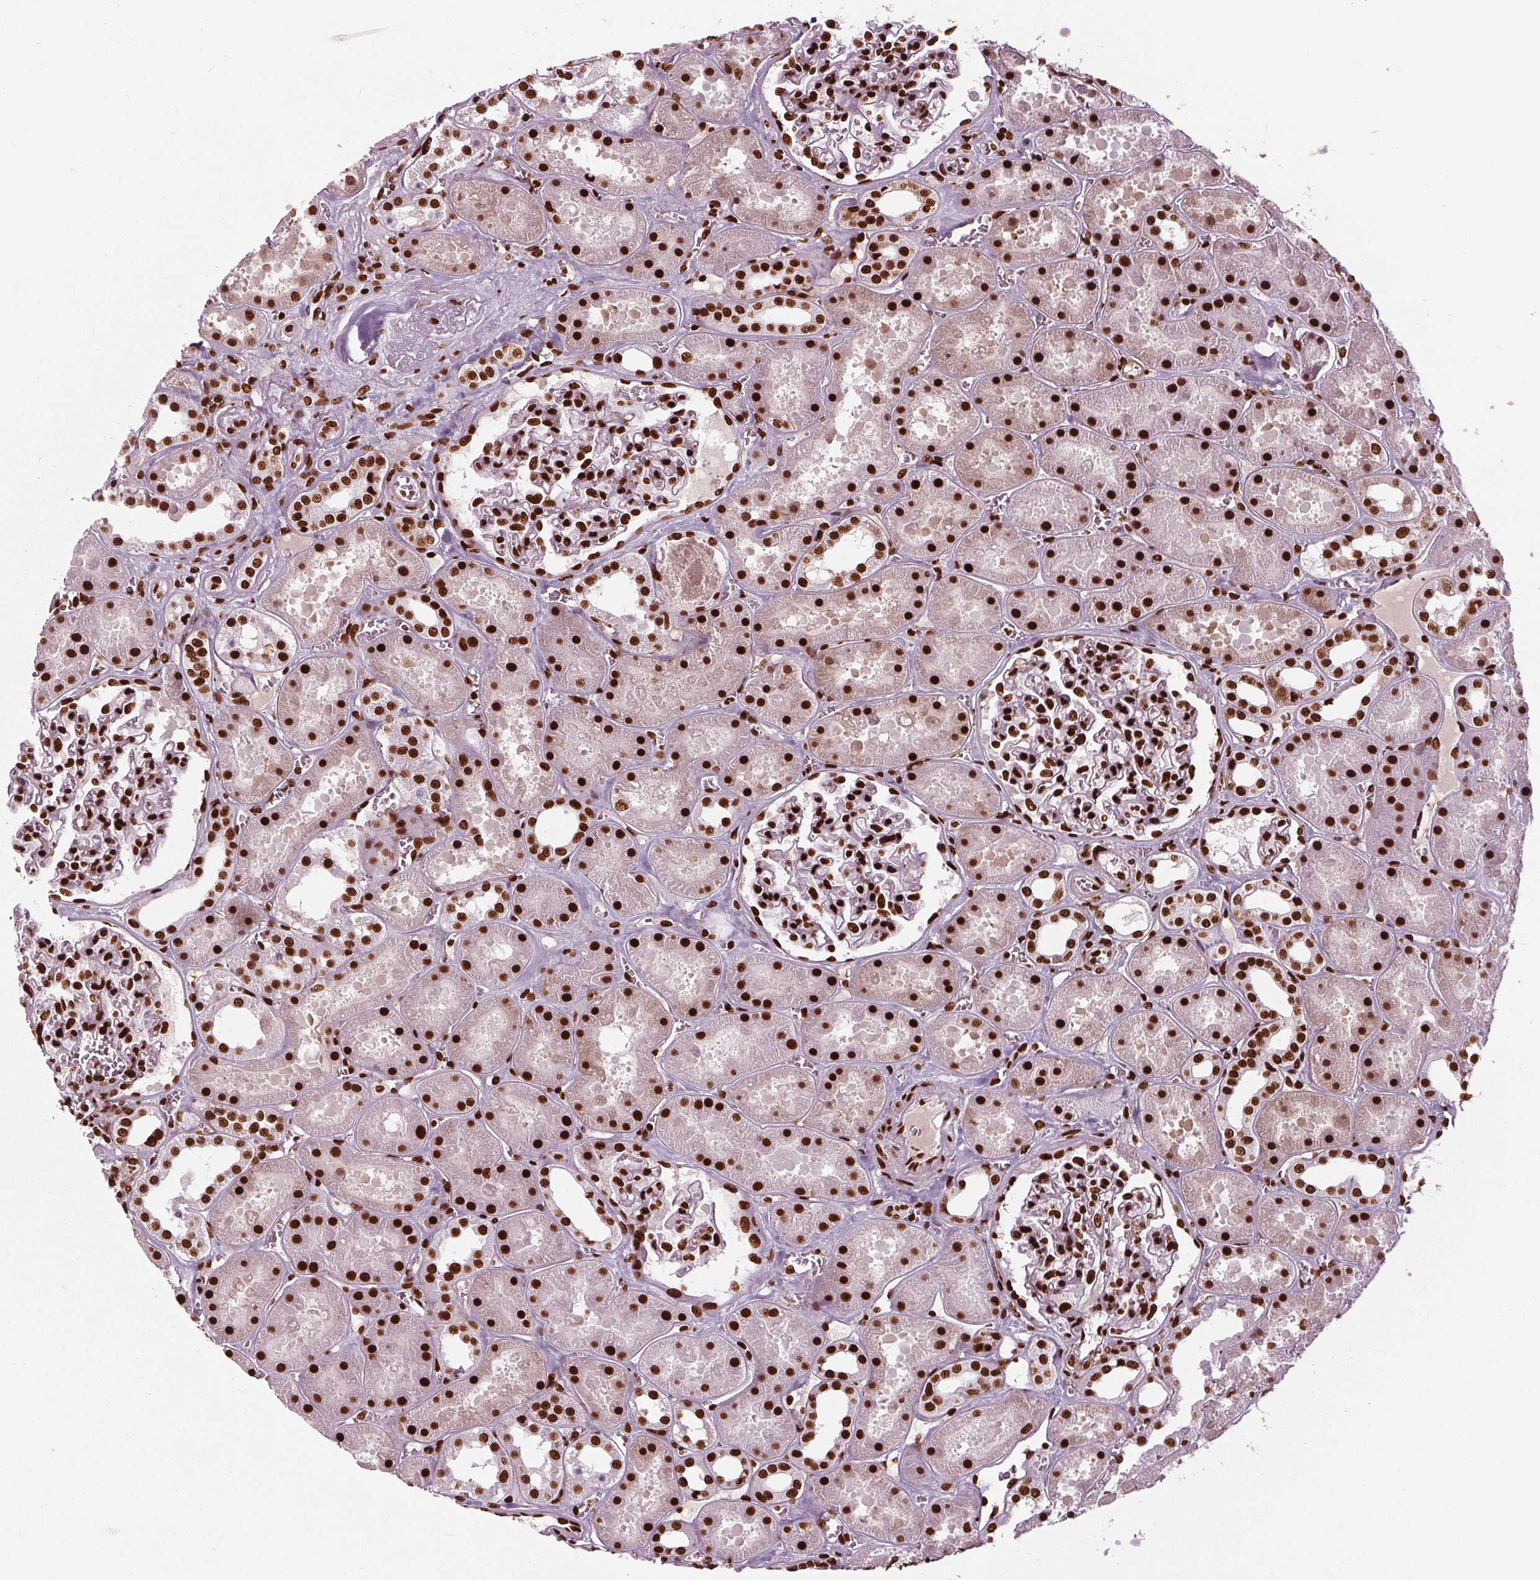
{"staining": {"intensity": "strong", "quantity": ">75%", "location": "nuclear"}, "tissue": "kidney", "cell_type": "Cells in glomeruli", "image_type": "normal", "snomed": [{"axis": "morphology", "description": "Normal tissue, NOS"}, {"axis": "topography", "description": "Kidney"}], "caption": "A high amount of strong nuclear expression is present in approximately >75% of cells in glomeruli in unremarkable kidney.", "gene": "BRD4", "patient": {"sex": "female", "age": 41}}